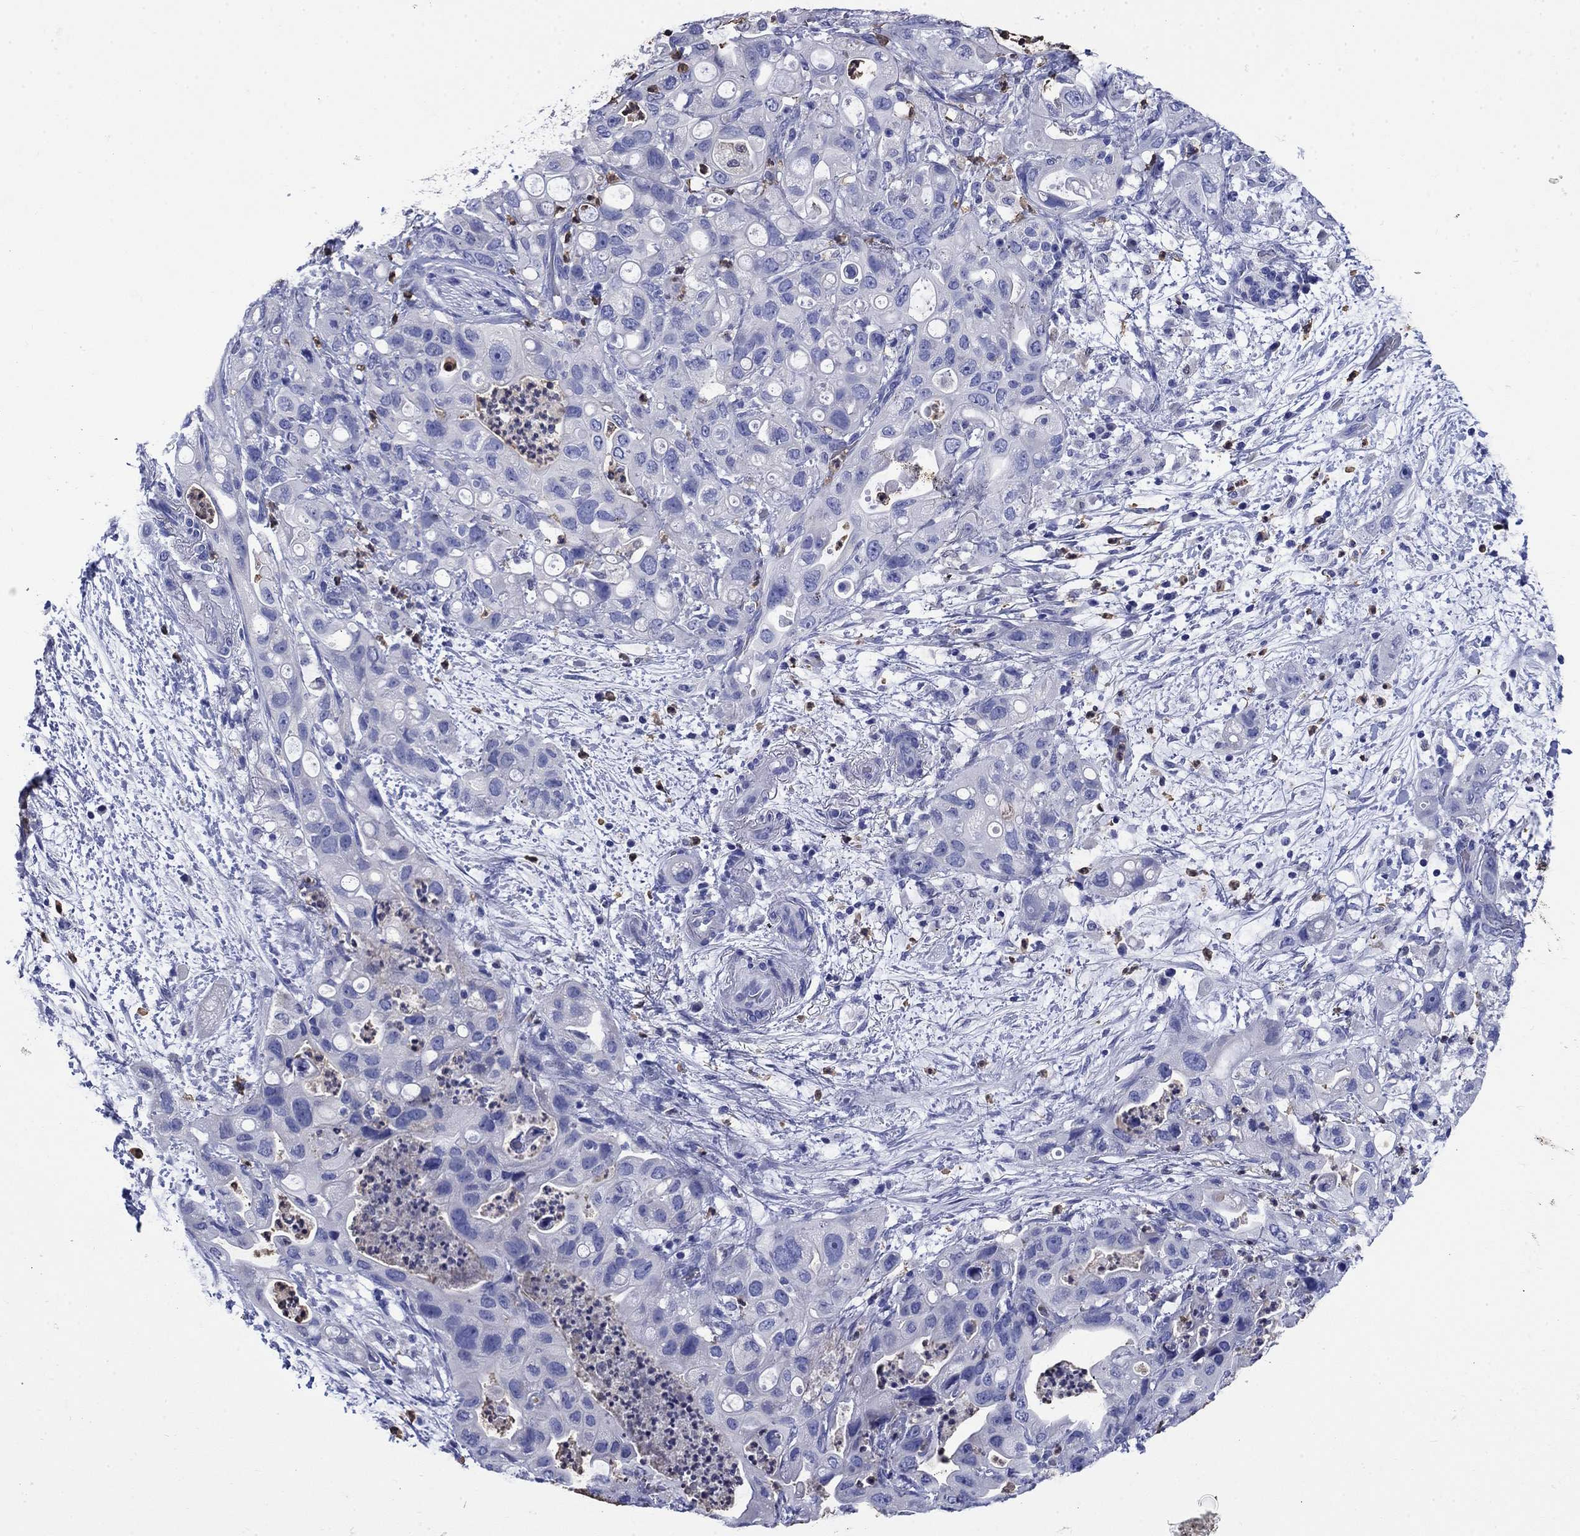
{"staining": {"intensity": "negative", "quantity": "none", "location": "none"}, "tissue": "pancreatic cancer", "cell_type": "Tumor cells", "image_type": "cancer", "snomed": [{"axis": "morphology", "description": "Adenocarcinoma, NOS"}, {"axis": "topography", "description": "Pancreas"}], "caption": "IHC of human pancreatic adenocarcinoma reveals no expression in tumor cells. Nuclei are stained in blue.", "gene": "TFR2", "patient": {"sex": "female", "age": 72}}